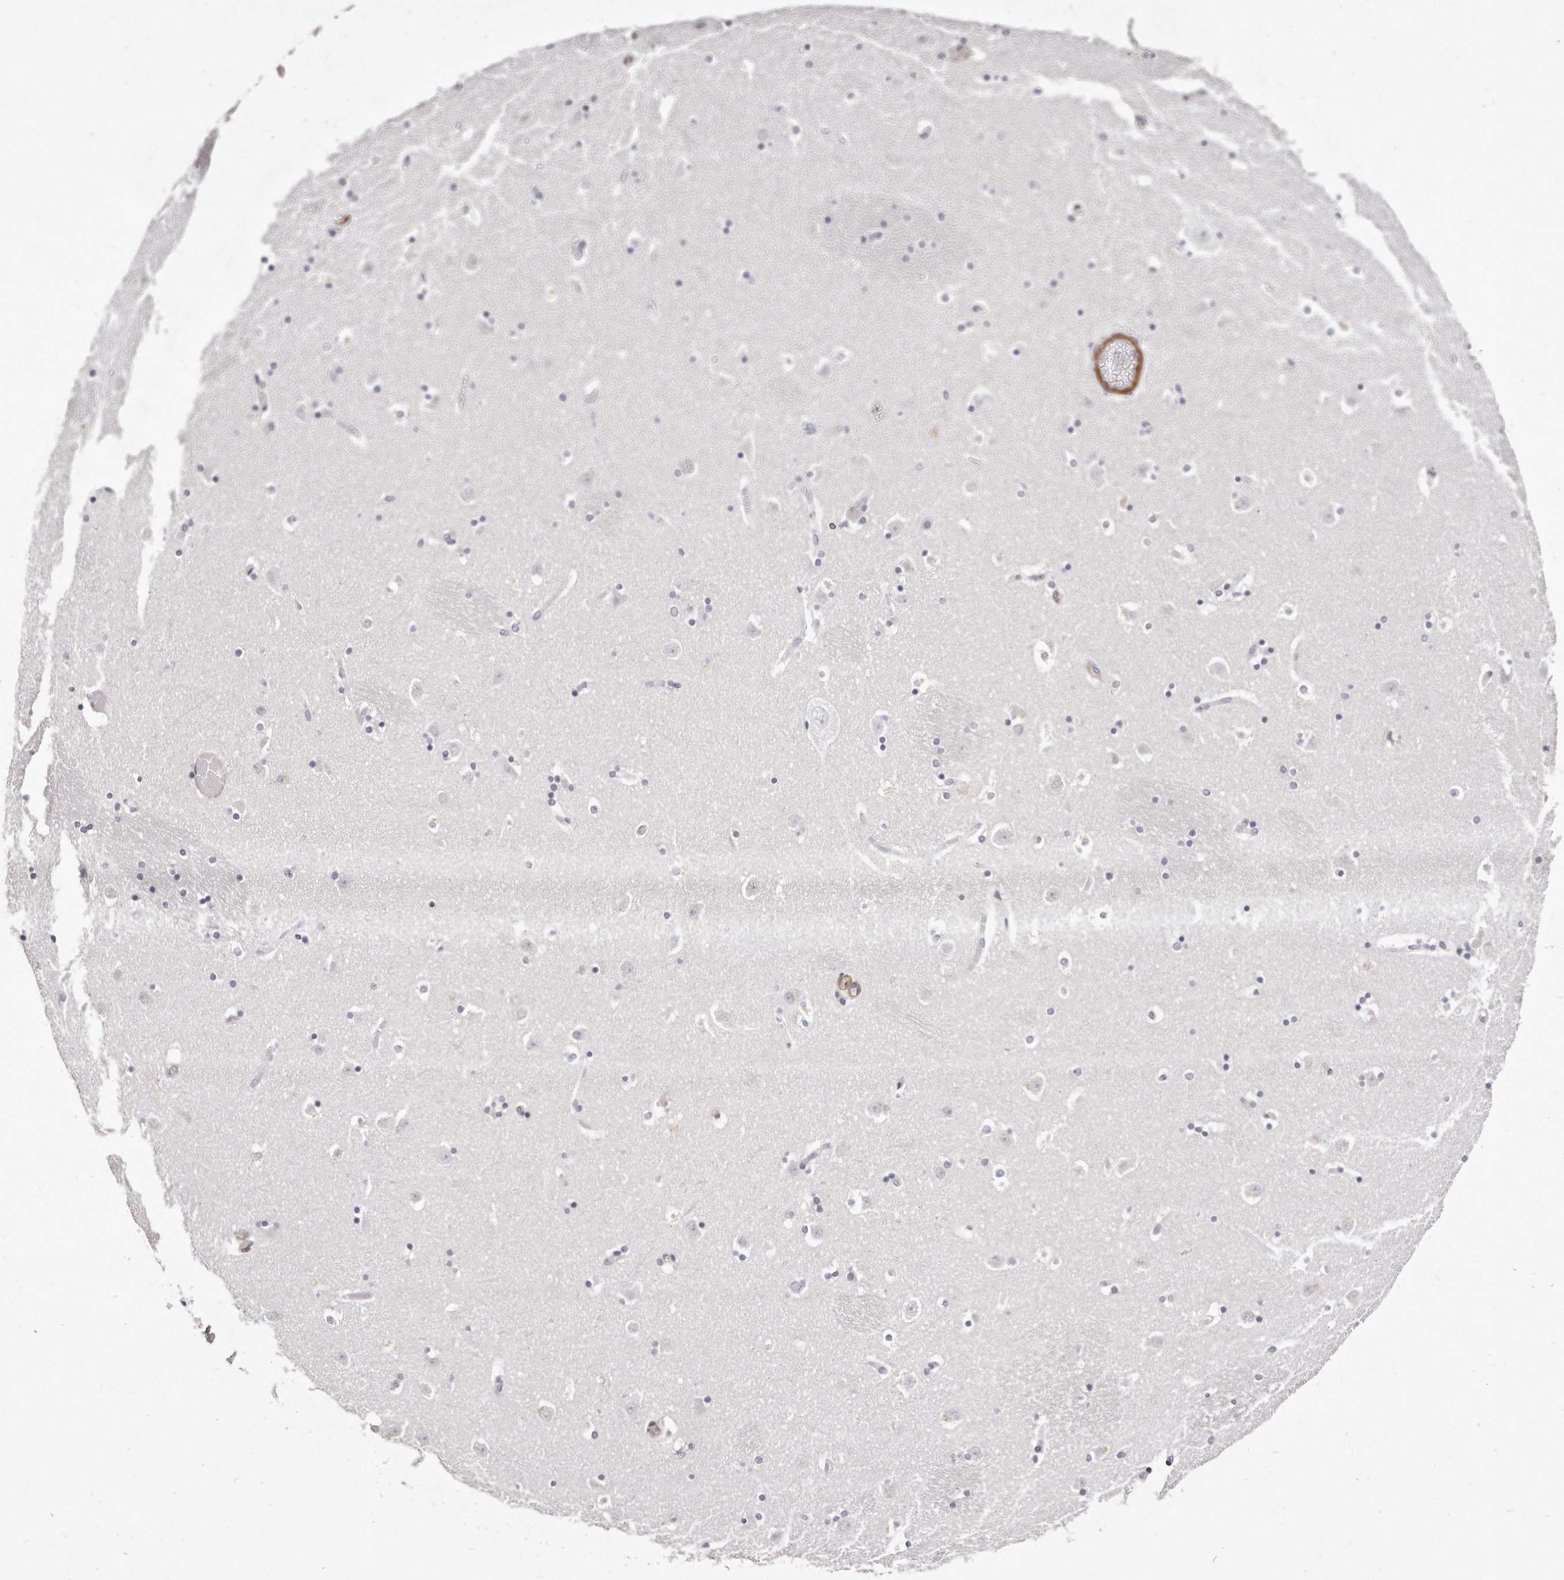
{"staining": {"intensity": "negative", "quantity": "none", "location": "none"}, "tissue": "caudate", "cell_type": "Glial cells", "image_type": "normal", "snomed": [{"axis": "morphology", "description": "Normal tissue, NOS"}, {"axis": "topography", "description": "Lateral ventricle wall"}], "caption": "There is no significant expression in glial cells of caudate.", "gene": "LMOD1", "patient": {"sex": "male", "age": 45}}